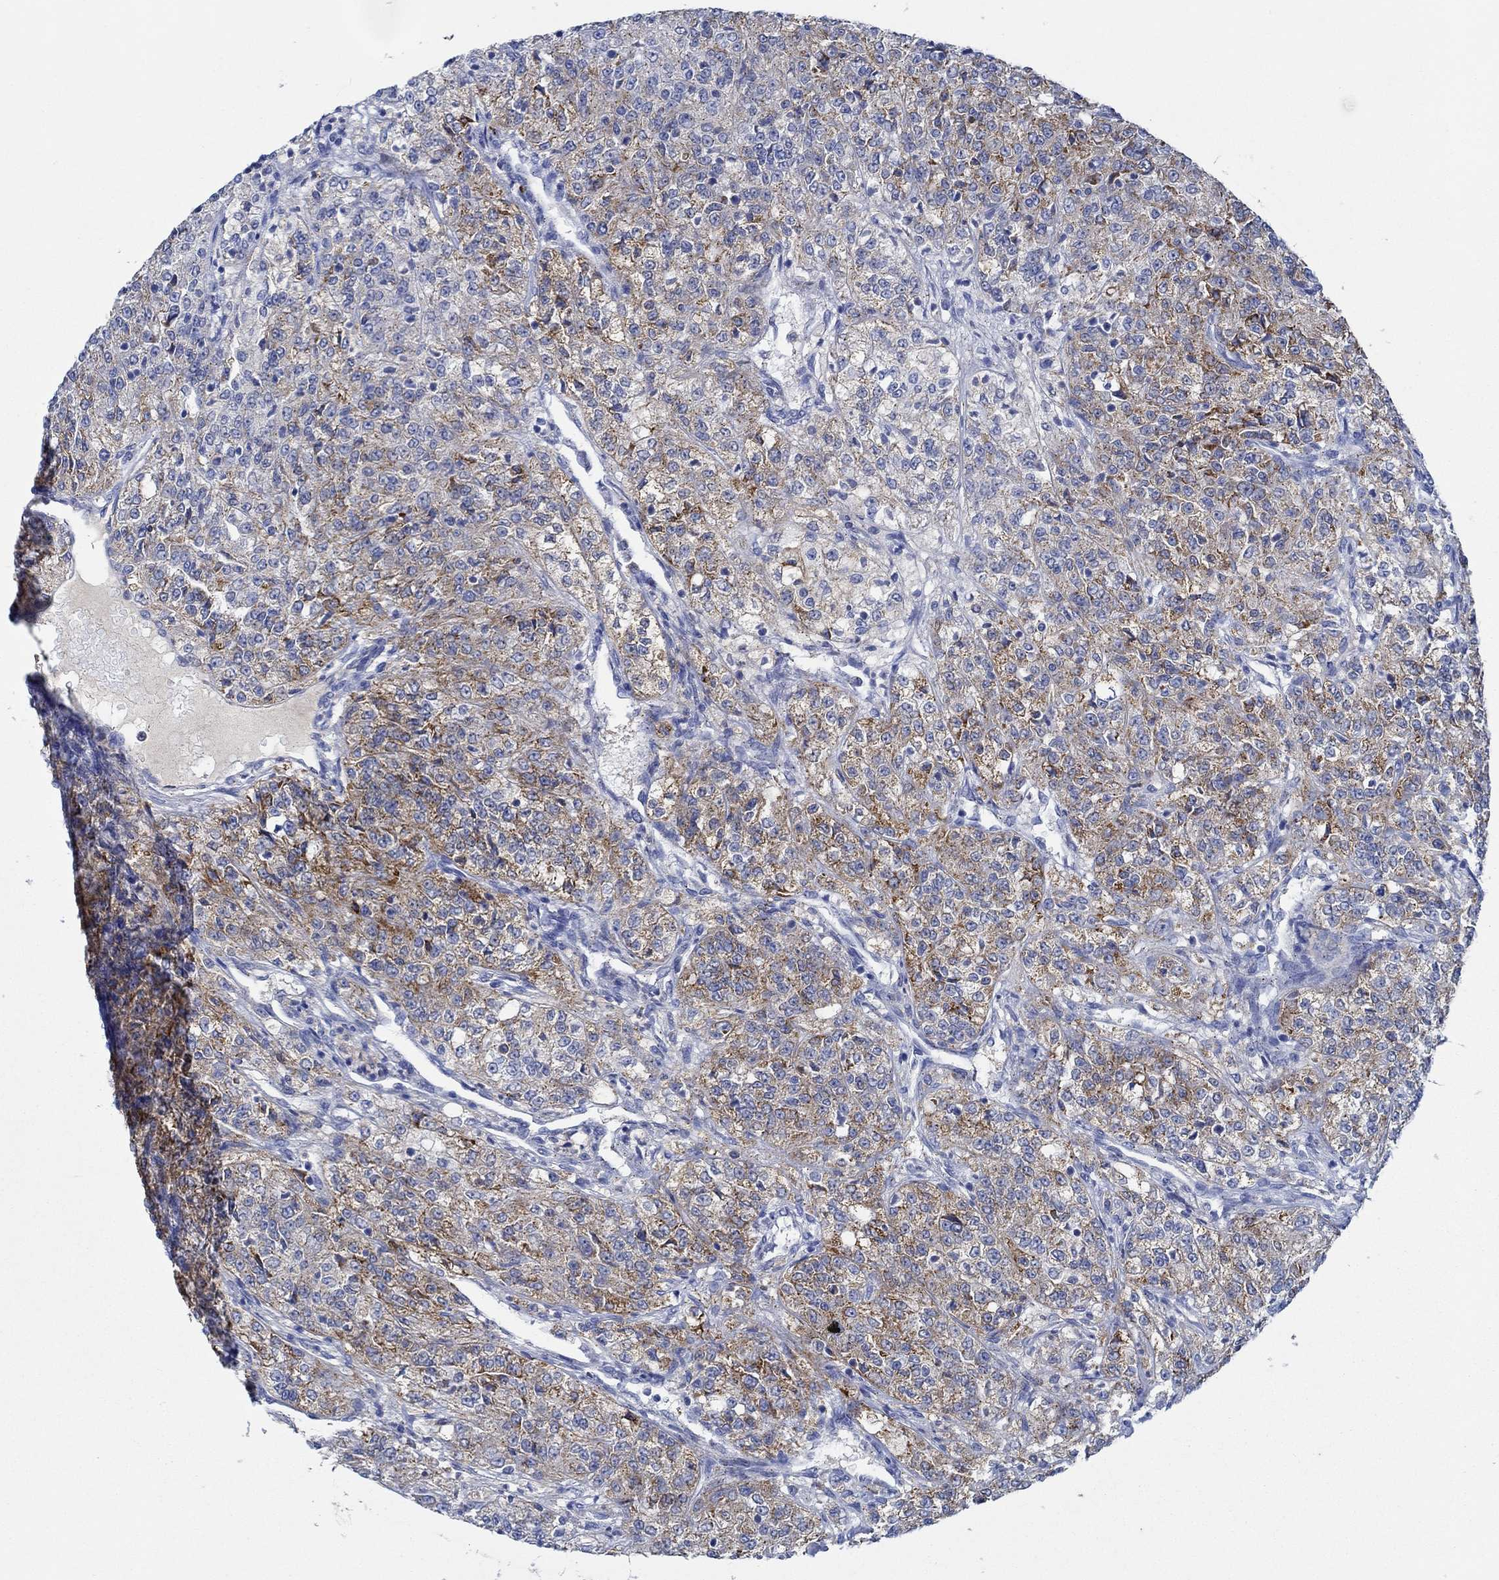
{"staining": {"intensity": "strong", "quantity": "25%-75%", "location": "cytoplasmic/membranous"}, "tissue": "renal cancer", "cell_type": "Tumor cells", "image_type": "cancer", "snomed": [{"axis": "morphology", "description": "Adenocarcinoma, NOS"}, {"axis": "topography", "description": "Kidney"}], "caption": "This is an image of immunohistochemistry (IHC) staining of renal adenocarcinoma, which shows strong positivity in the cytoplasmic/membranous of tumor cells.", "gene": "CPM", "patient": {"sex": "female", "age": 63}}